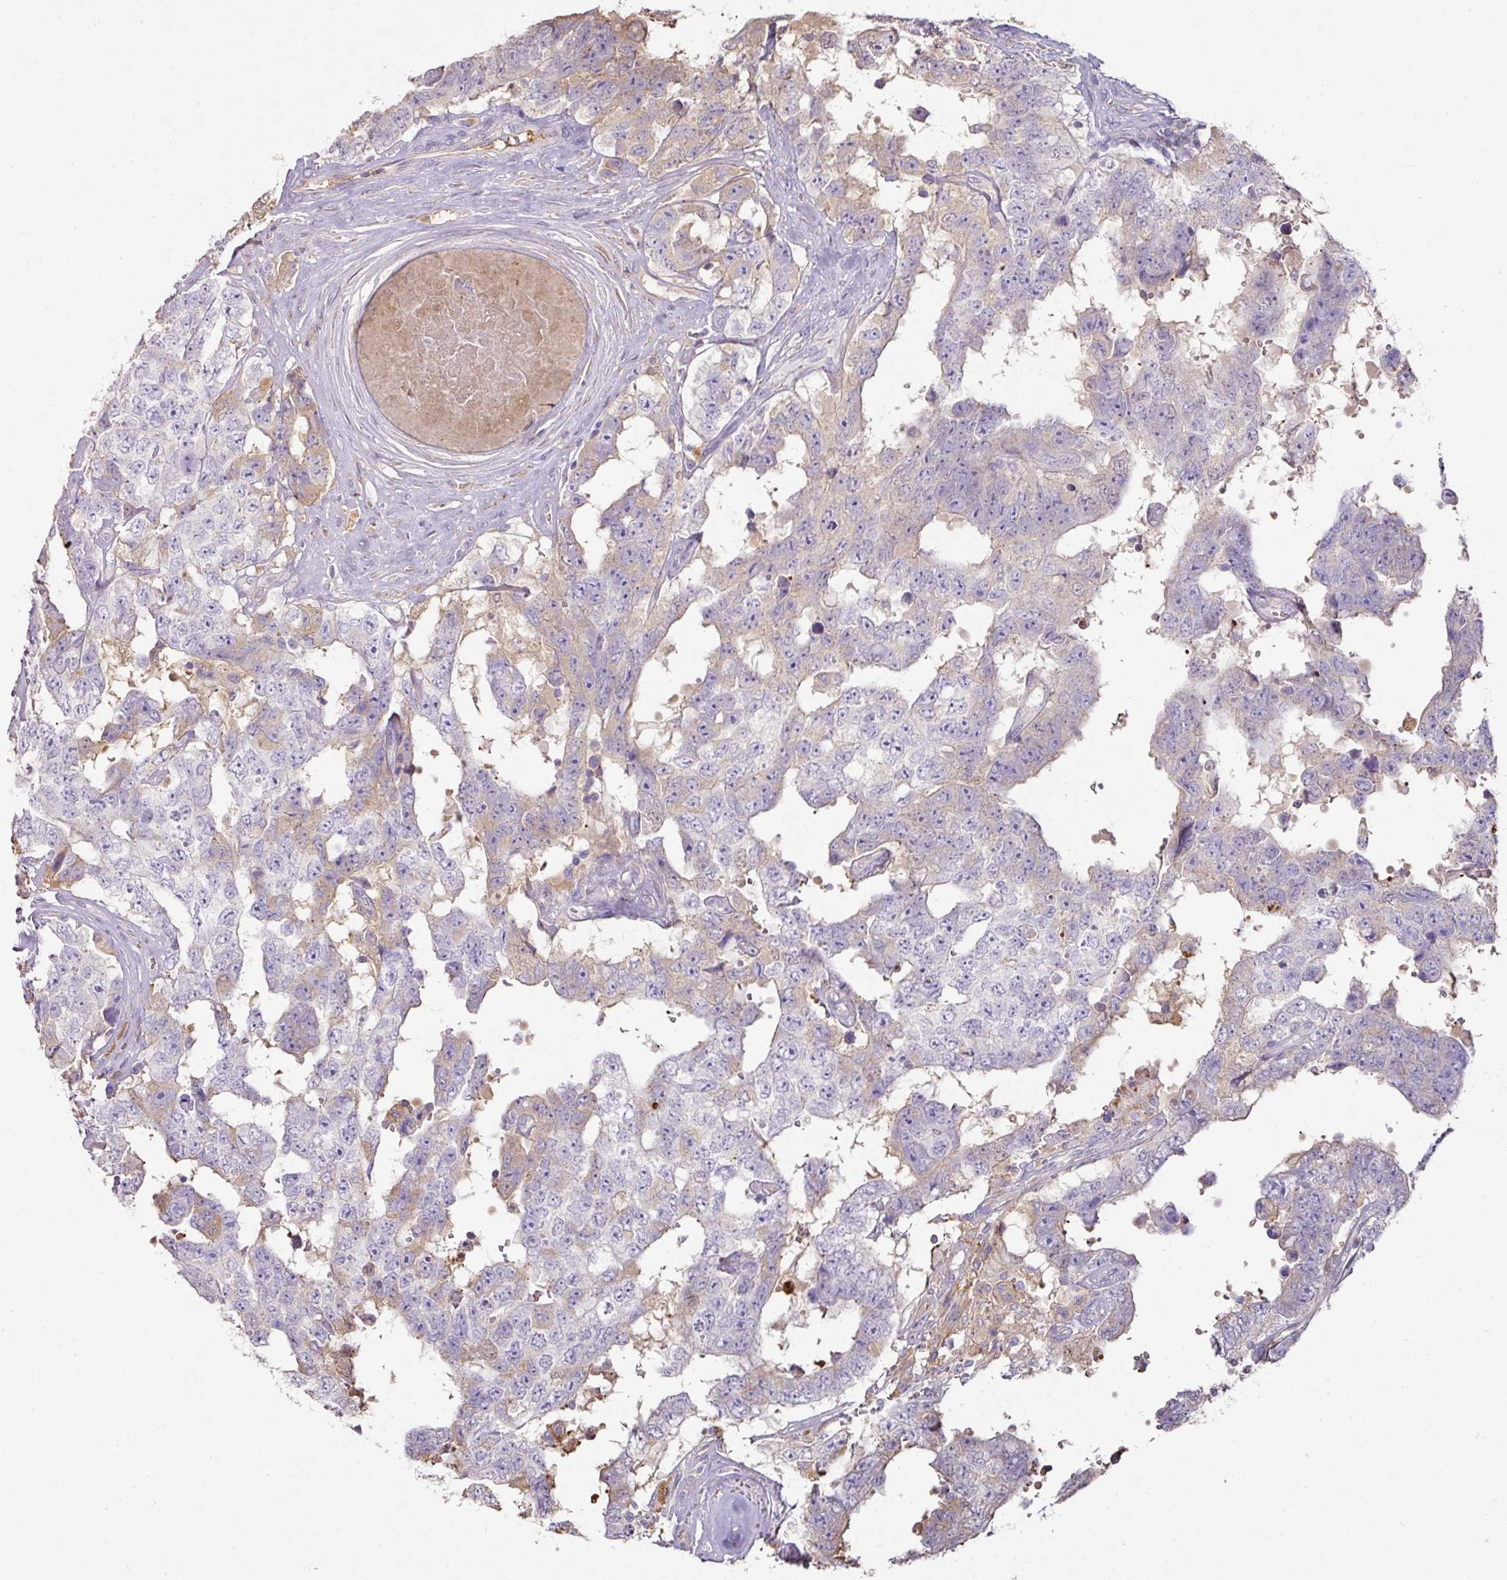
{"staining": {"intensity": "weak", "quantity": "<25%", "location": "cytoplasmic/membranous"}, "tissue": "testis cancer", "cell_type": "Tumor cells", "image_type": "cancer", "snomed": [{"axis": "morphology", "description": "Normal tissue, NOS"}, {"axis": "morphology", "description": "Carcinoma, Embryonal, NOS"}, {"axis": "topography", "description": "Testis"}, {"axis": "topography", "description": "Epididymis"}], "caption": "Immunohistochemistry (IHC) of human testis cancer demonstrates no staining in tumor cells.", "gene": "CCZ1", "patient": {"sex": "male", "age": 25}}